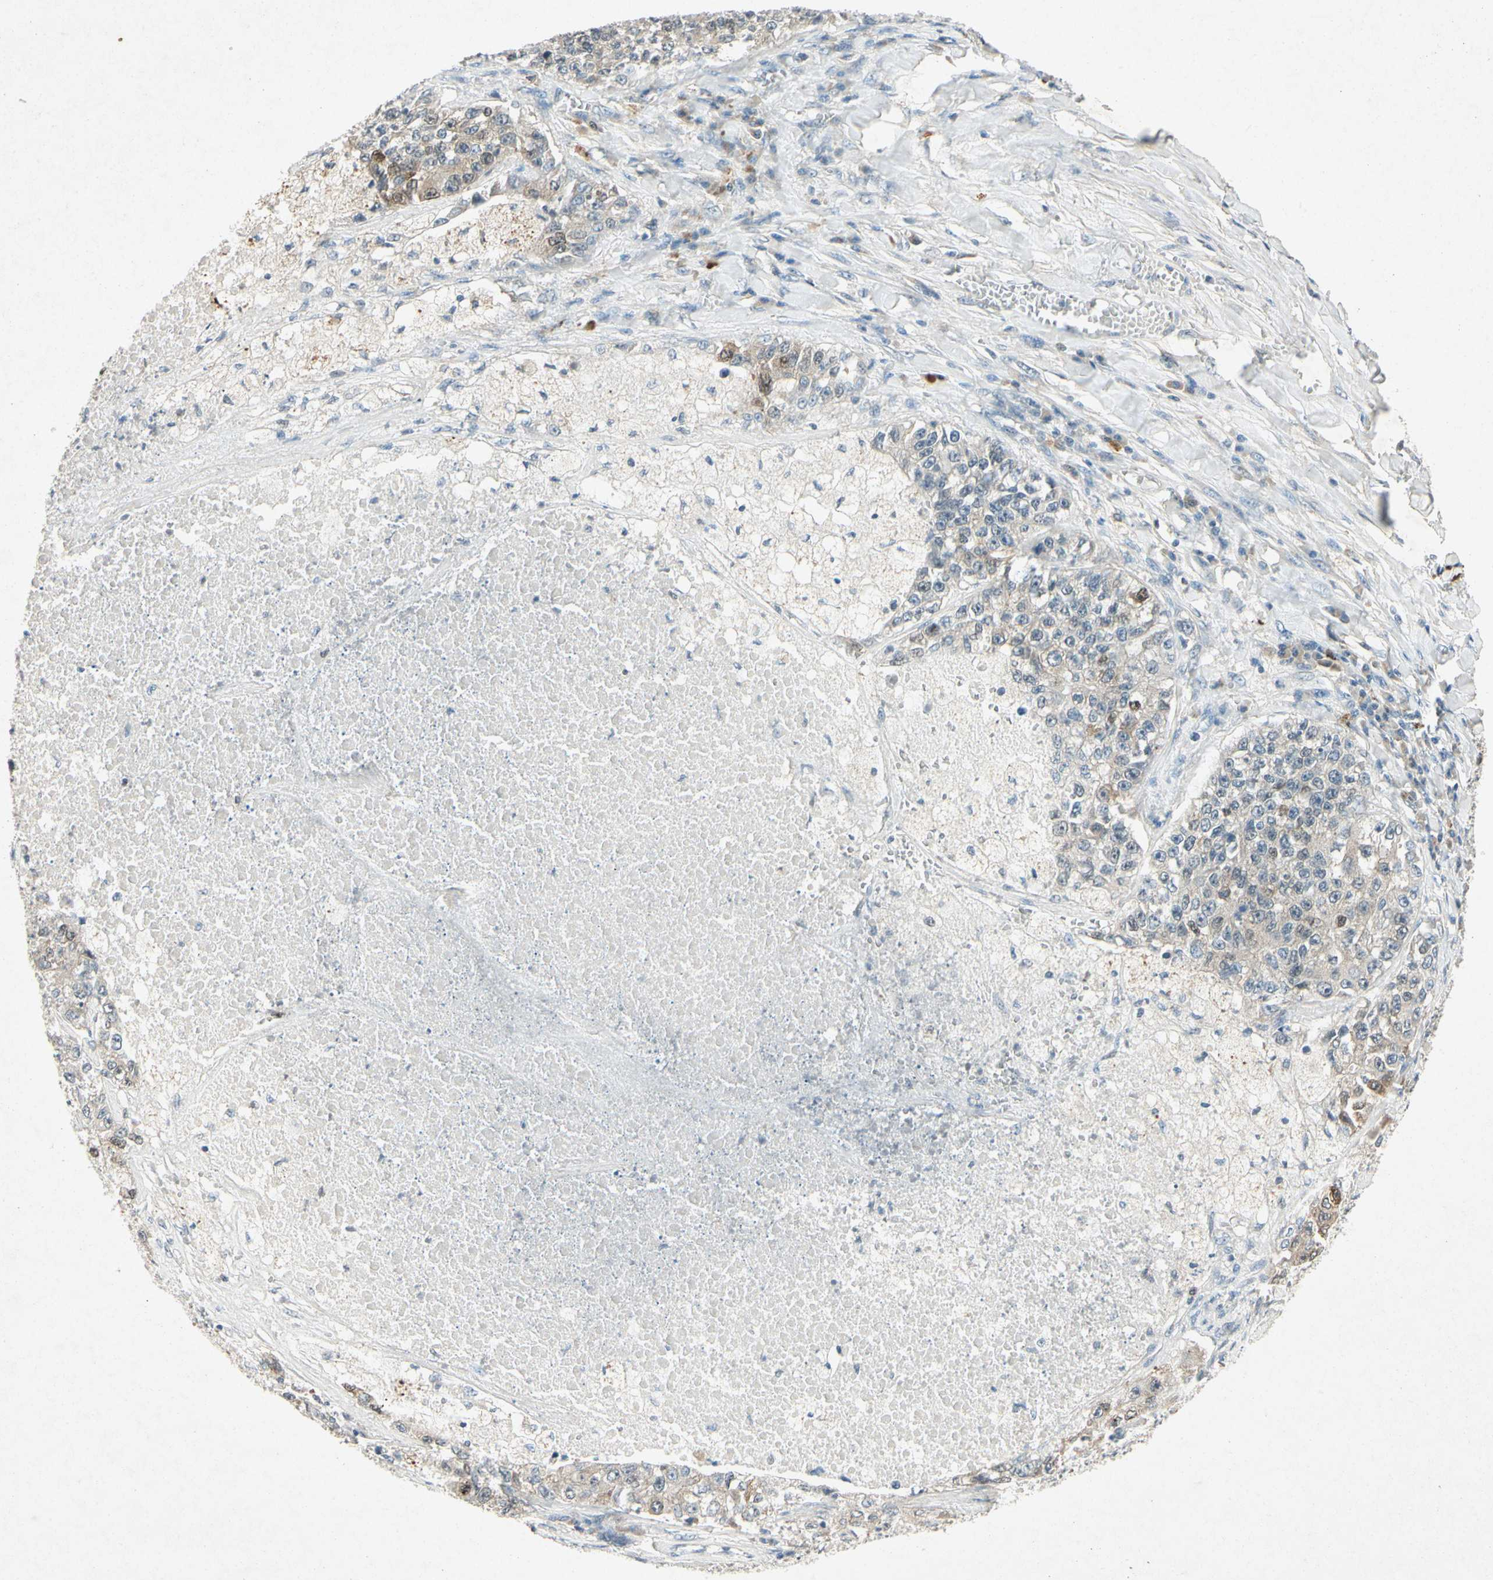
{"staining": {"intensity": "weak", "quantity": "25%-75%", "location": "cytoplasmic/membranous"}, "tissue": "lung cancer", "cell_type": "Tumor cells", "image_type": "cancer", "snomed": [{"axis": "morphology", "description": "Adenocarcinoma, NOS"}, {"axis": "topography", "description": "Lung"}], "caption": "Lung cancer stained for a protein reveals weak cytoplasmic/membranous positivity in tumor cells. The staining was performed using DAB (3,3'-diaminobenzidine), with brown indicating positive protein expression. Nuclei are stained blue with hematoxylin.", "gene": "HSPA1B", "patient": {"sex": "male", "age": 49}}